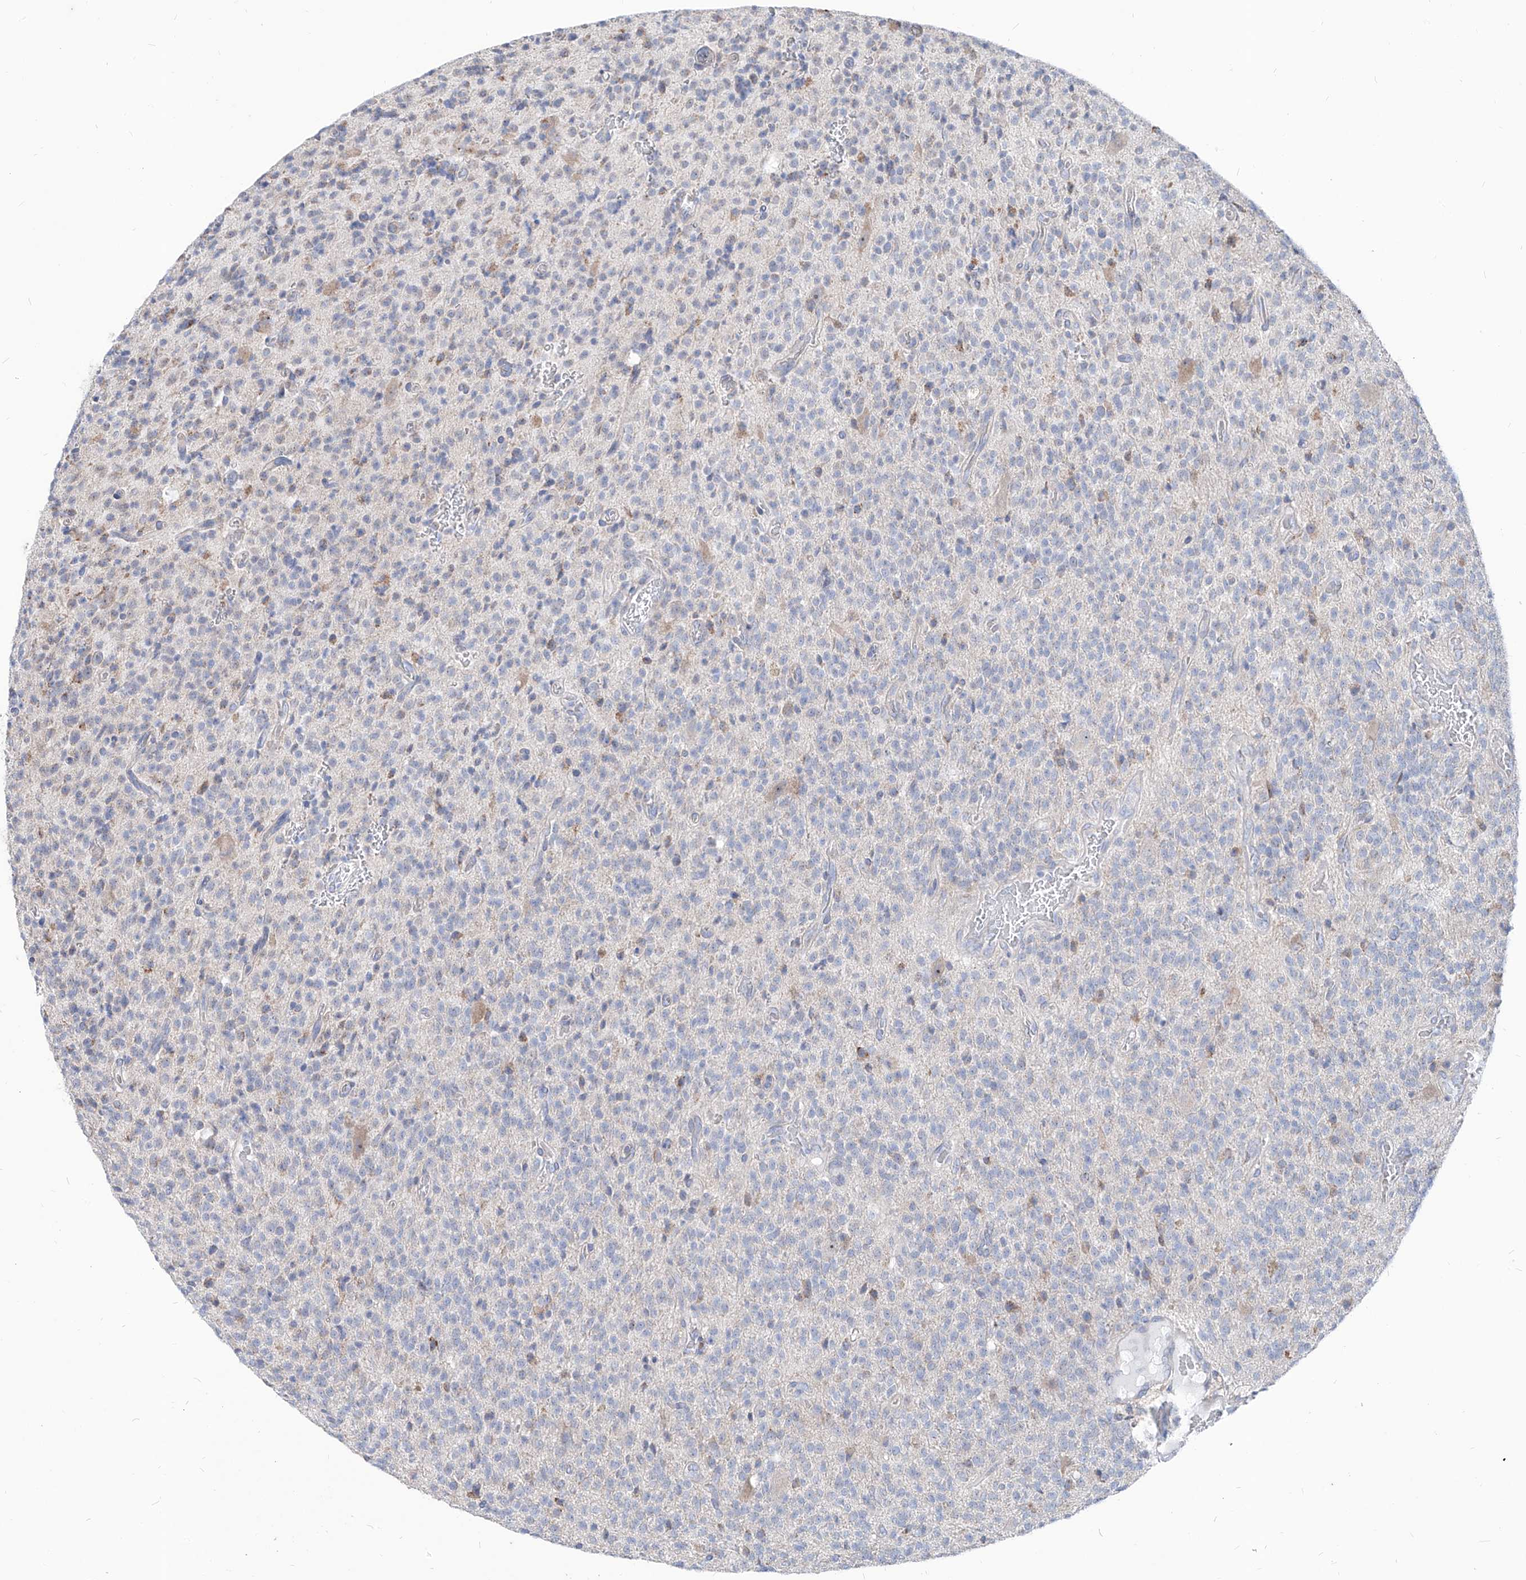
{"staining": {"intensity": "negative", "quantity": "none", "location": "none"}, "tissue": "glioma", "cell_type": "Tumor cells", "image_type": "cancer", "snomed": [{"axis": "morphology", "description": "Glioma, malignant, High grade"}, {"axis": "topography", "description": "Brain"}], "caption": "Malignant glioma (high-grade) was stained to show a protein in brown. There is no significant expression in tumor cells.", "gene": "AGPS", "patient": {"sex": "male", "age": 34}}